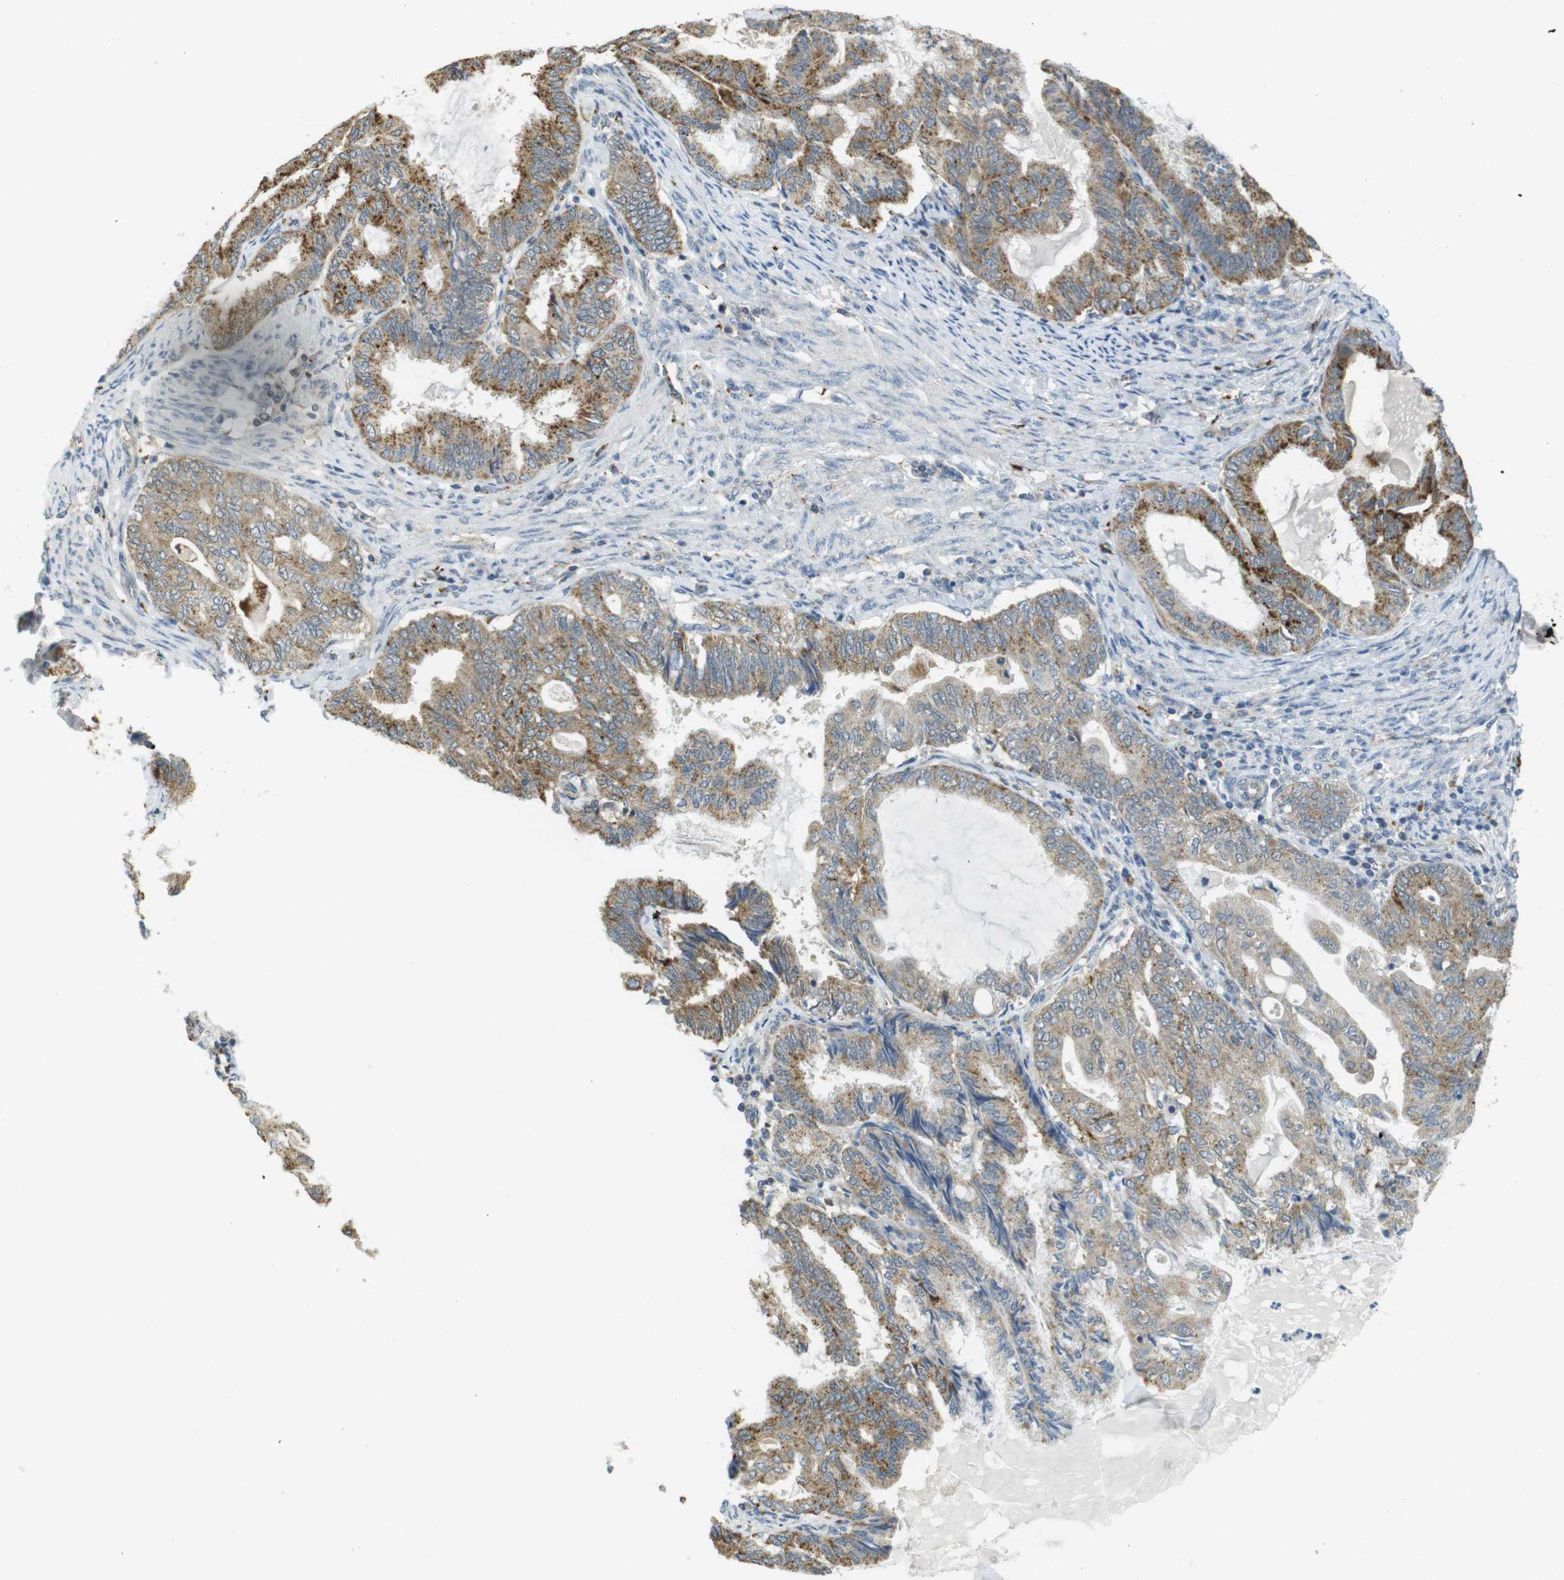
{"staining": {"intensity": "moderate", "quantity": ">75%", "location": "cytoplasmic/membranous"}, "tissue": "endometrial cancer", "cell_type": "Tumor cells", "image_type": "cancer", "snomed": [{"axis": "morphology", "description": "Adenocarcinoma, NOS"}, {"axis": "topography", "description": "Endometrium"}], "caption": "High-power microscopy captured an immunohistochemistry (IHC) image of endometrial adenocarcinoma, revealing moderate cytoplasmic/membranous staining in about >75% of tumor cells. (brown staining indicates protein expression, while blue staining denotes nuclei).", "gene": "BRI3BP", "patient": {"sex": "female", "age": 86}}